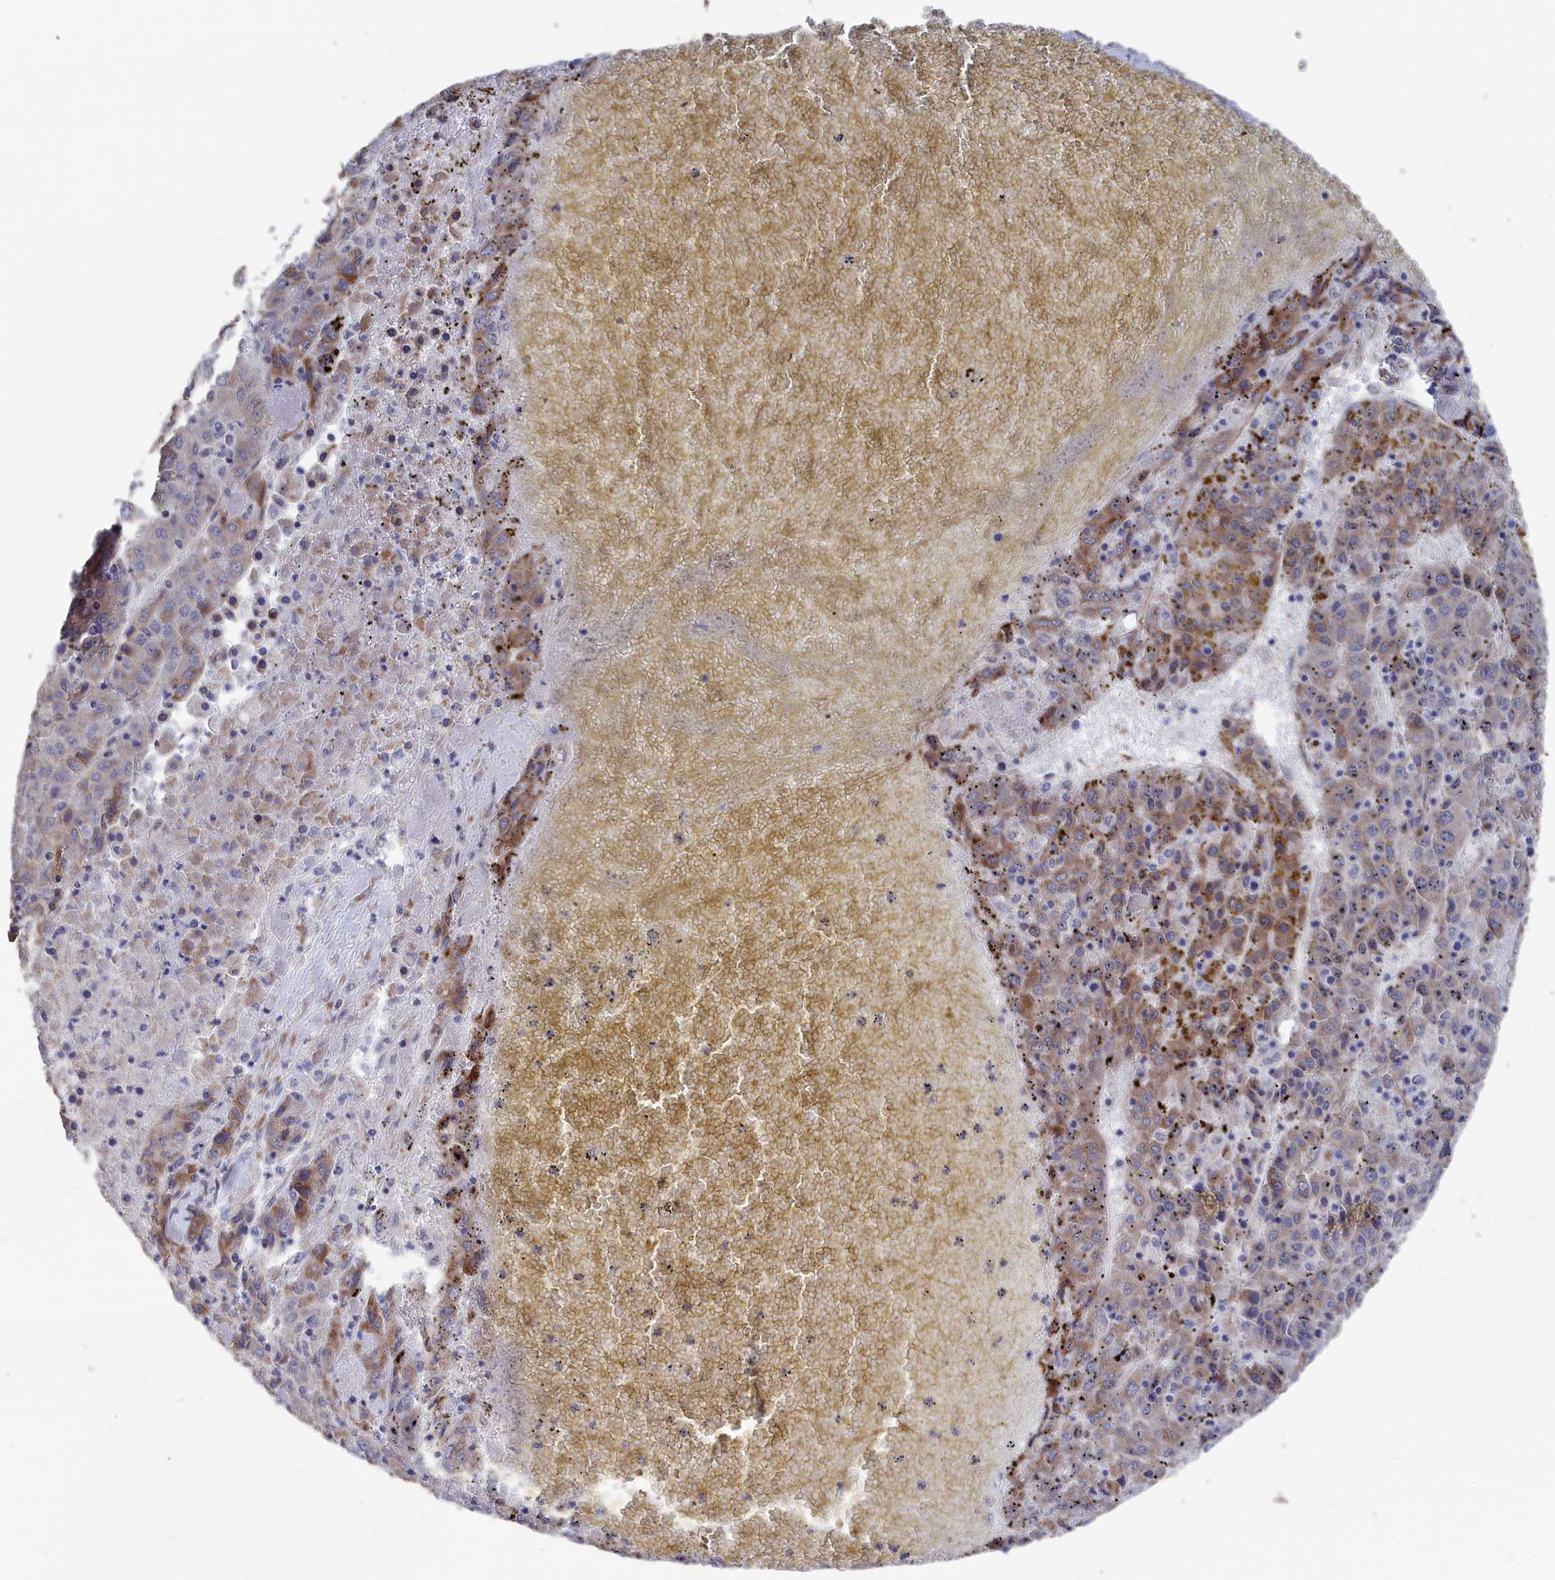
{"staining": {"intensity": "moderate", "quantity": ">75%", "location": "cytoplasmic/membranous"}, "tissue": "liver cancer", "cell_type": "Tumor cells", "image_type": "cancer", "snomed": [{"axis": "morphology", "description": "Carcinoma, Hepatocellular, NOS"}, {"axis": "topography", "description": "Liver"}], "caption": "Approximately >75% of tumor cells in liver cancer reveal moderate cytoplasmic/membranous protein expression as visualized by brown immunohistochemical staining.", "gene": "SEMG2", "patient": {"sex": "female", "age": 53}}